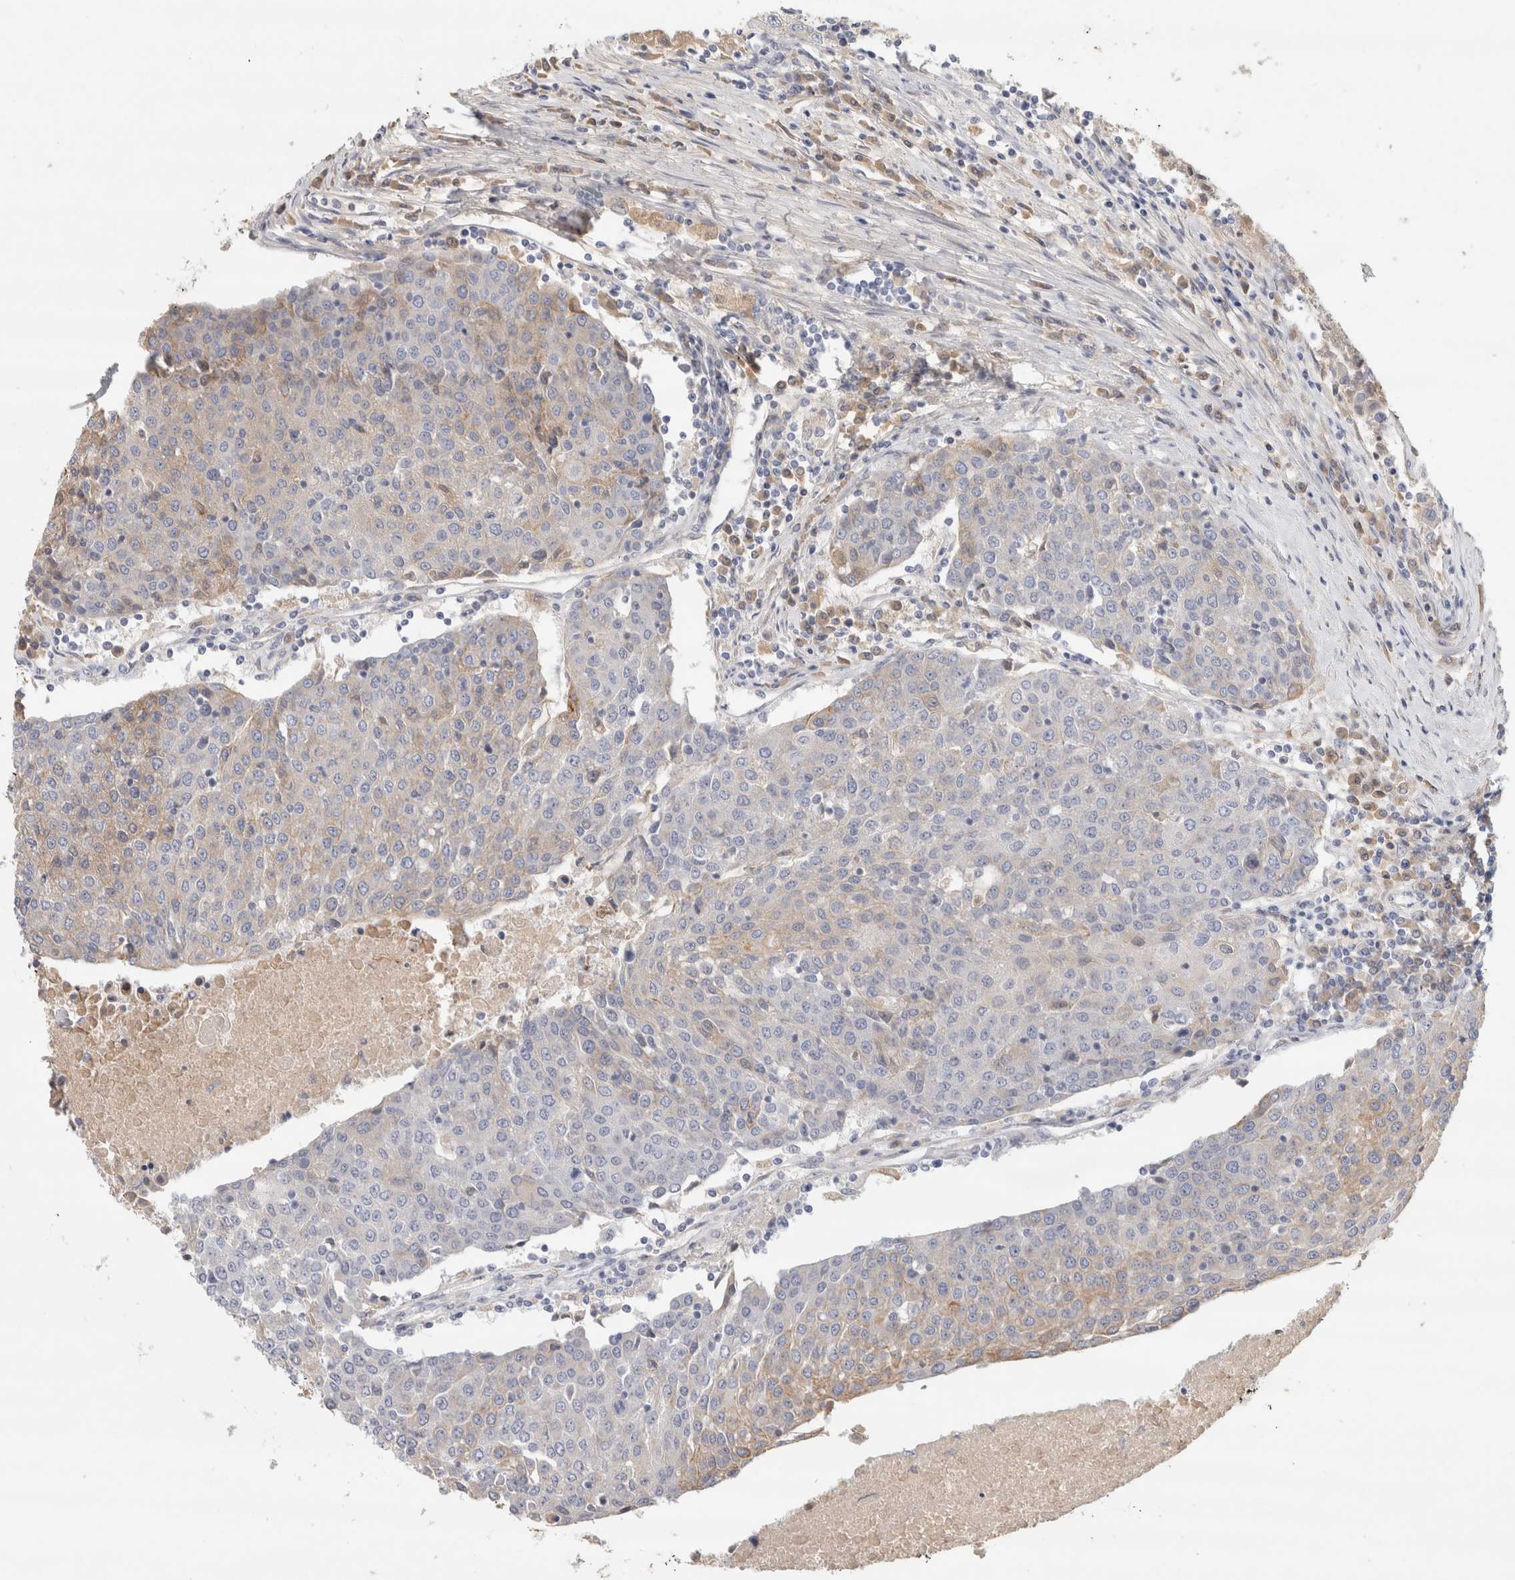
{"staining": {"intensity": "weak", "quantity": "<25%", "location": "cytoplasmic/membranous"}, "tissue": "urothelial cancer", "cell_type": "Tumor cells", "image_type": "cancer", "snomed": [{"axis": "morphology", "description": "Urothelial carcinoma, High grade"}, {"axis": "topography", "description": "Urinary bladder"}], "caption": "Urothelial cancer was stained to show a protein in brown. There is no significant positivity in tumor cells.", "gene": "STK31", "patient": {"sex": "female", "age": 85}}